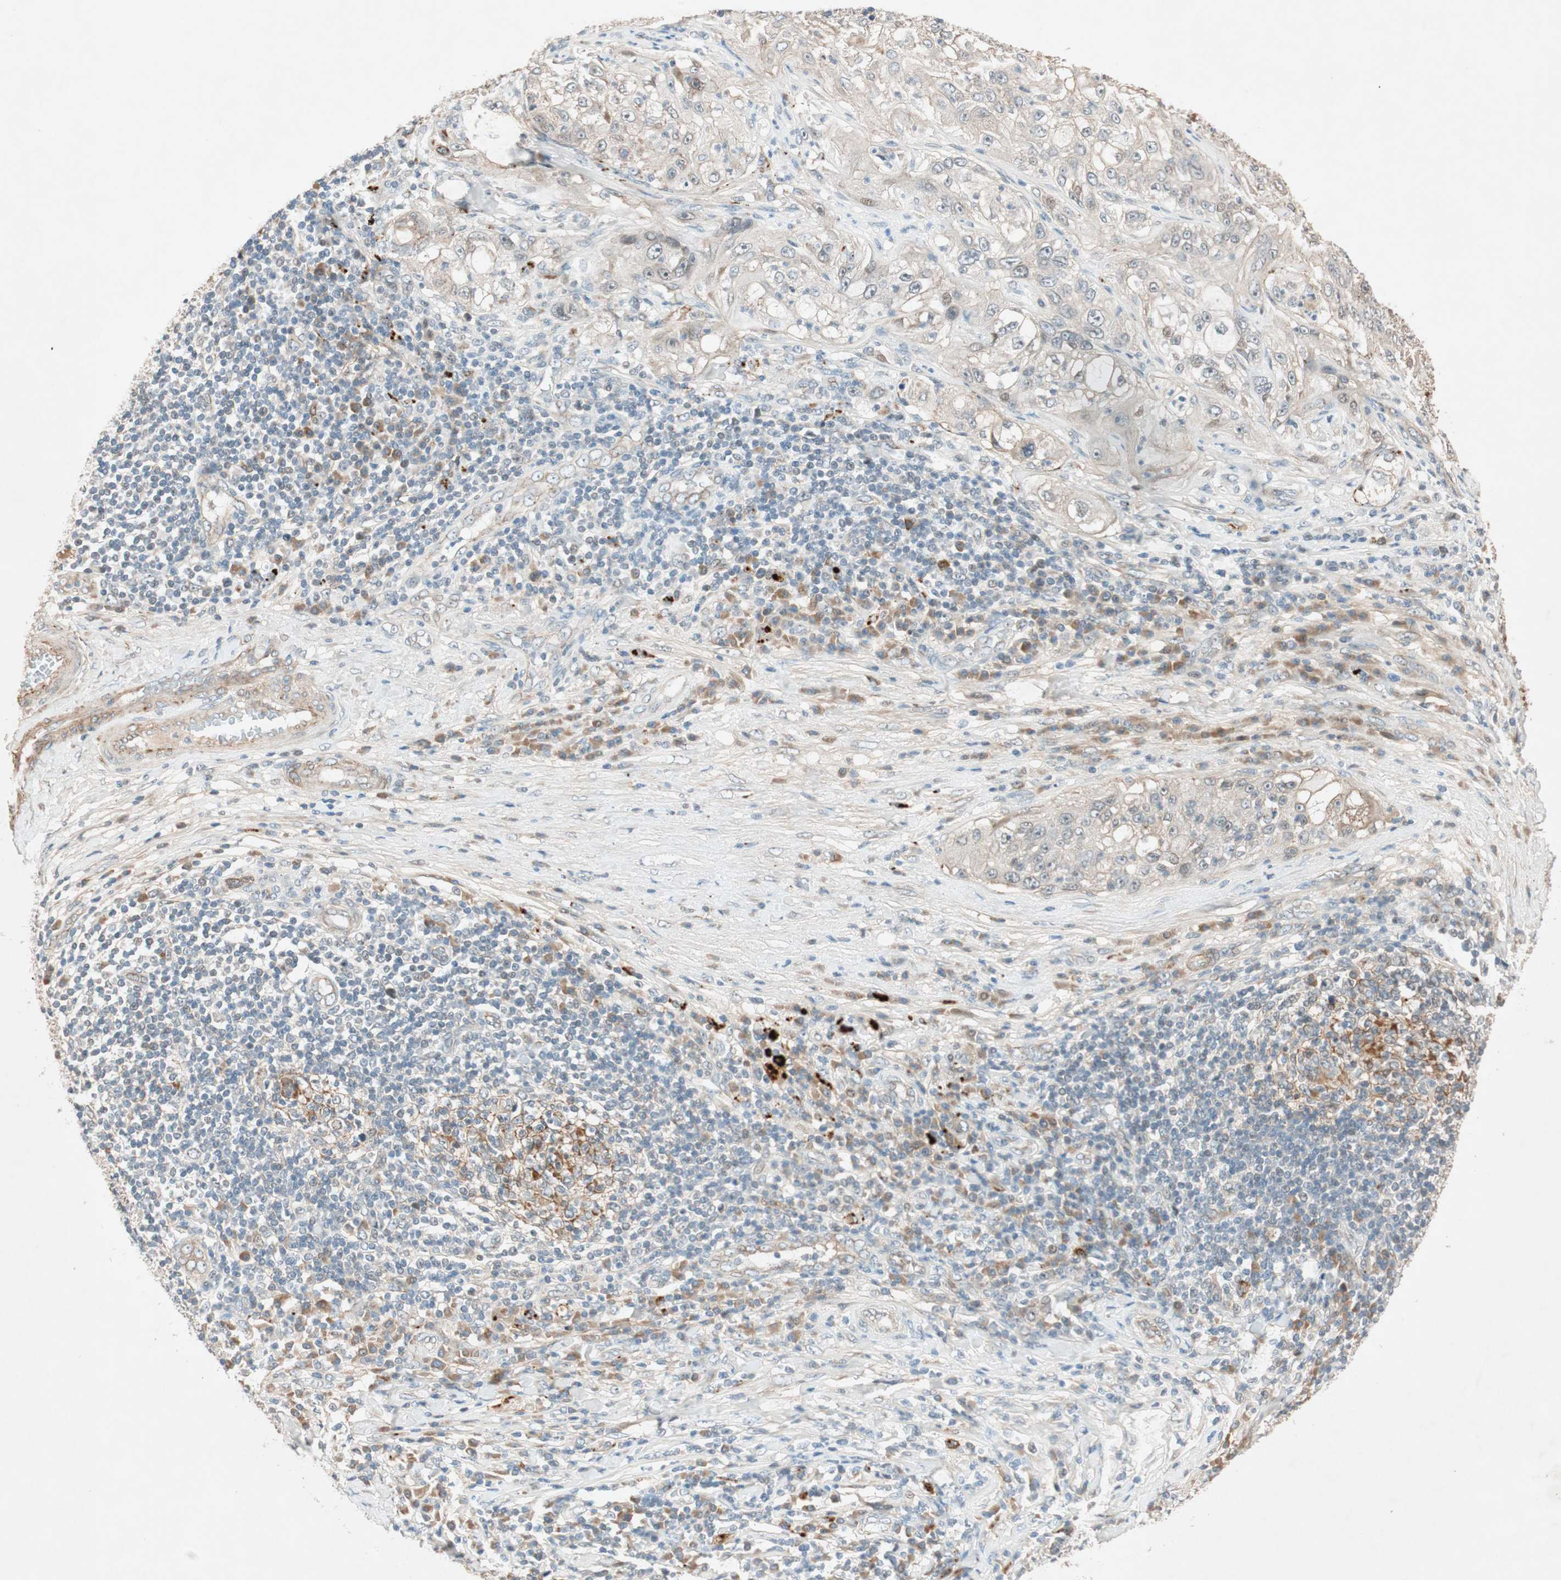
{"staining": {"intensity": "negative", "quantity": "none", "location": "none"}, "tissue": "lung cancer", "cell_type": "Tumor cells", "image_type": "cancer", "snomed": [{"axis": "morphology", "description": "Inflammation, NOS"}, {"axis": "morphology", "description": "Squamous cell carcinoma, NOS"}, {"axis": "topography", "description": "Lymph node"}, {"axis": "topography", "description": "Soft tissue"}, {"axis": "topography", "description": "Lung"}], "caption": "IHC image of squamous cell carcinoma (lung) stained for a protein (brown), which exhibits no expression in tumor cells. (Stains: DAB immunohistochemistry (IHC) with hematoxylin counter stain, Microscopy: brightfield microscopy at high magnification).", "gene": "EPHA6", "patient": {"sex": "male", "age": 66}}